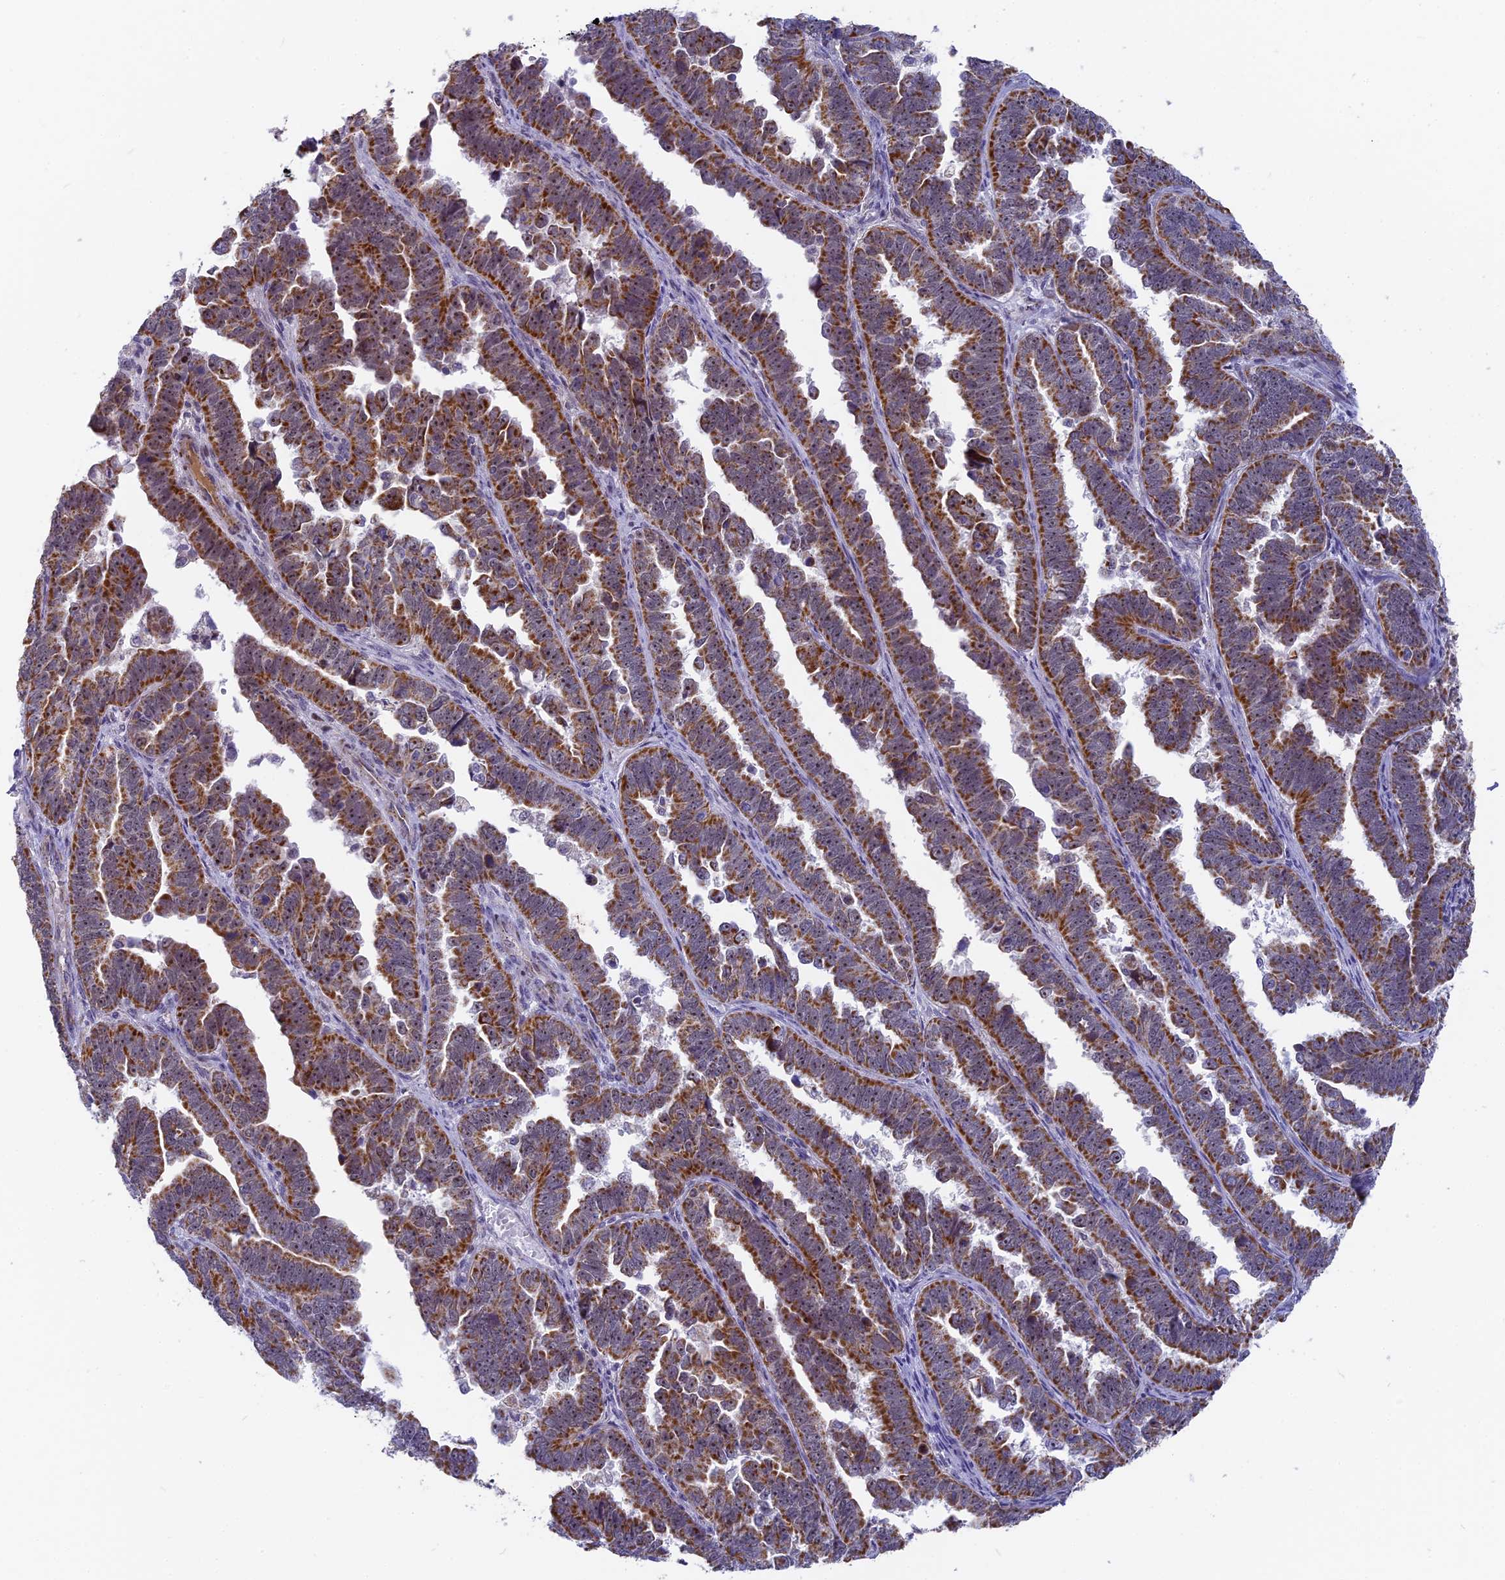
{"staining": {"intensity": "strong", "quantity": ">75%", "location": "cytoplasmic/membranous,nuclear"}, "tissue": "endometrial cancer", "cell_type": "Tumor cells", "image_type": "cancer", "snomed": [{"axis": "morphology", "description": "Adenocarcinoma, NOS"}, {"axis": "topography", "description": "Endometrium"}], "caption": "Immunohistochemistry (DAB (3,3'-diaminobenzidine)) staining of endometrial cancer reveals strong cytoplasmic/membranous and nuclear protein staining in about >75% of tumor cells.", "gene": "DTWD1", "patient": {"sex": "female", "age": 75}}